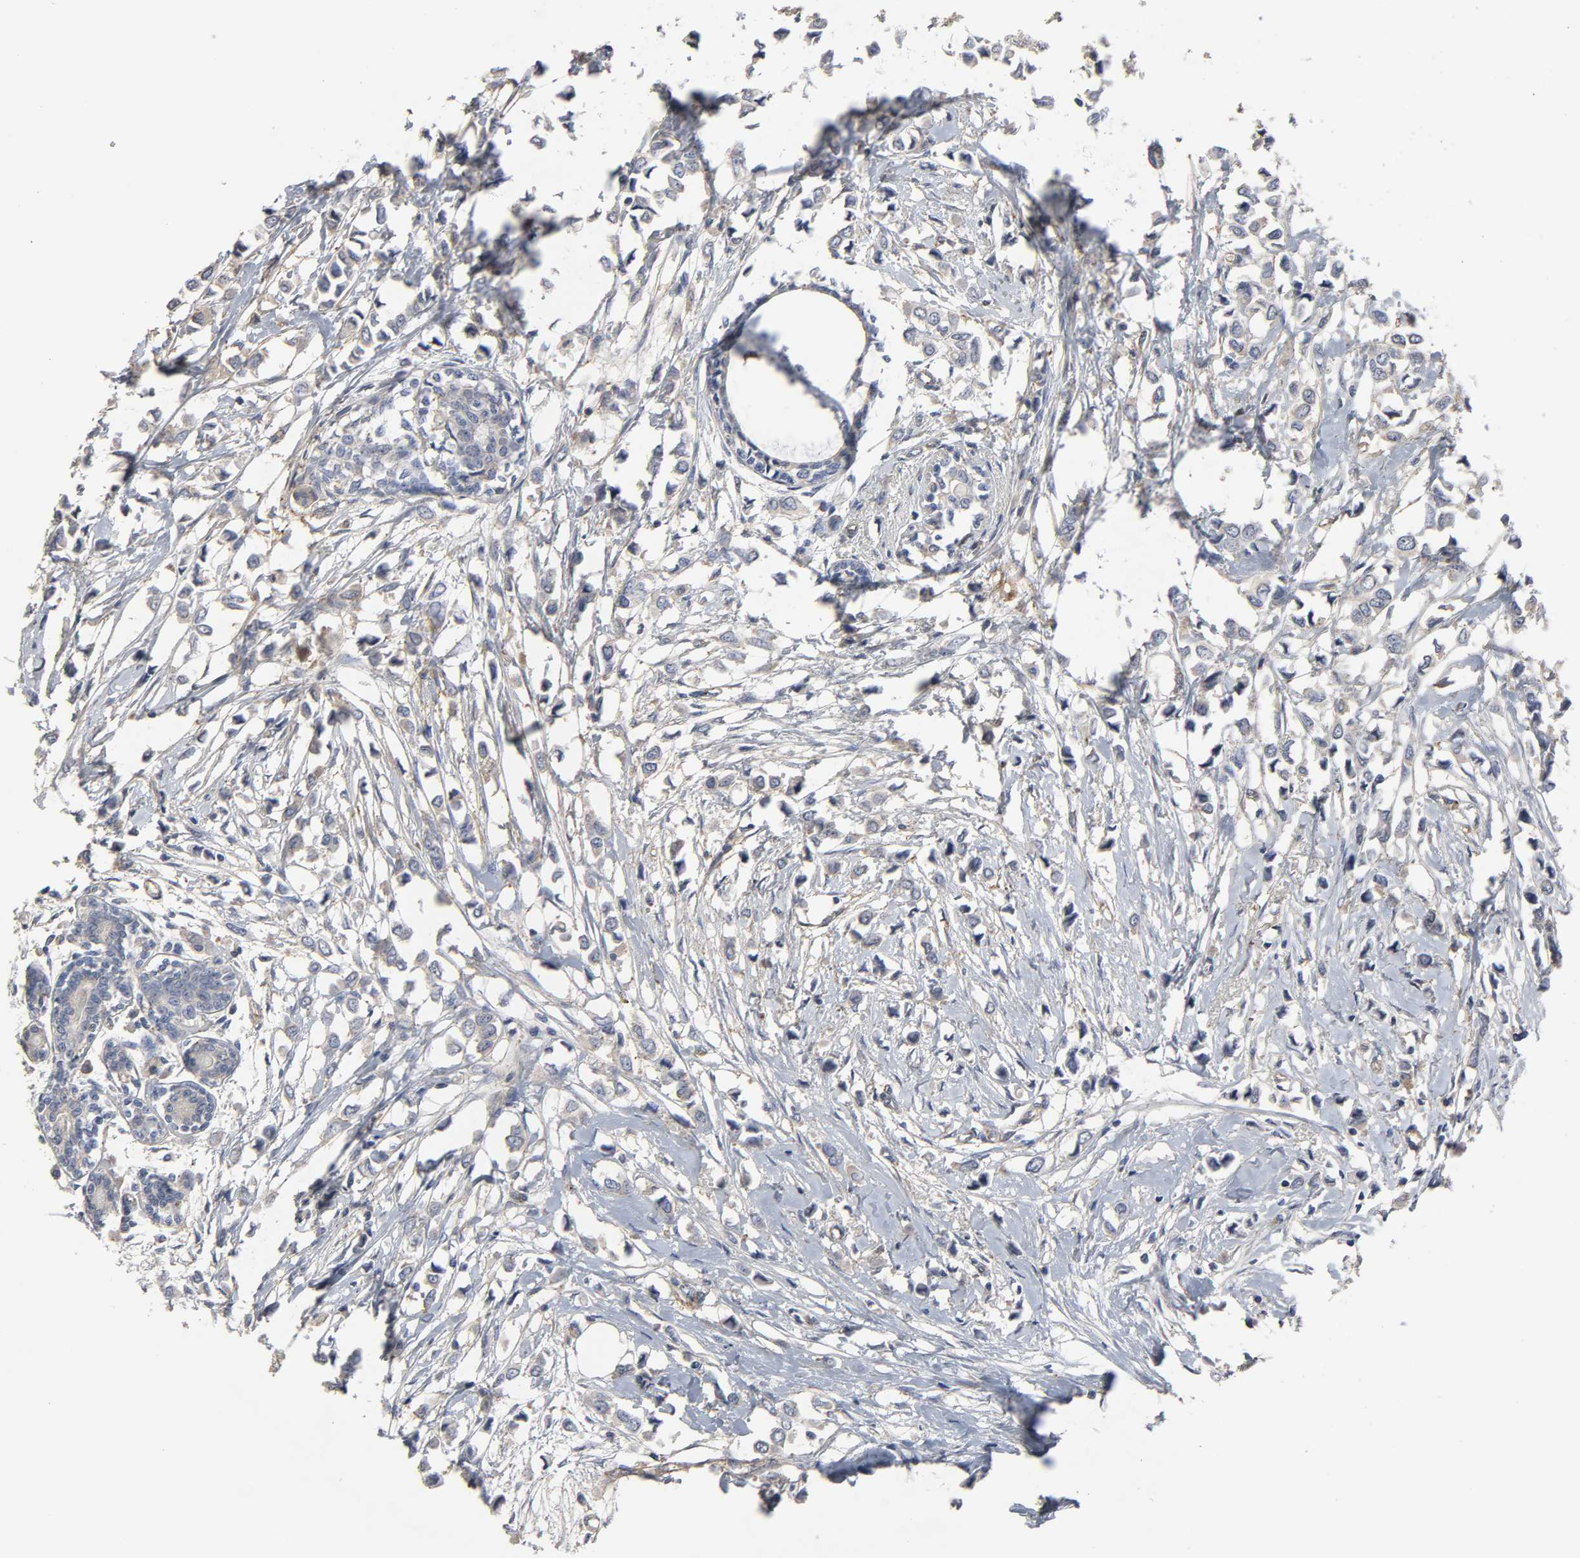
{"staining": {"intensity": "weak", "quantity": ">75%", "location": "cytoplasmic/membranous"}, "tissue": "breast cancer", "cell_type": "Tumor cells", "image_type": "cancer", "snomed": [{"axis": "morphology", "description": "Lobular carcinoma"}, {"axis": "topography", "description": "Breast"}], "caption": "A photomicrograph of breast cancer (lobular carcinoma) stained for a protein displays weak cytoplasmic/membranous brown staining in tumor cells.", "gene": "SH3GLB1", "patient": {"sex": "female", "age": 51}}